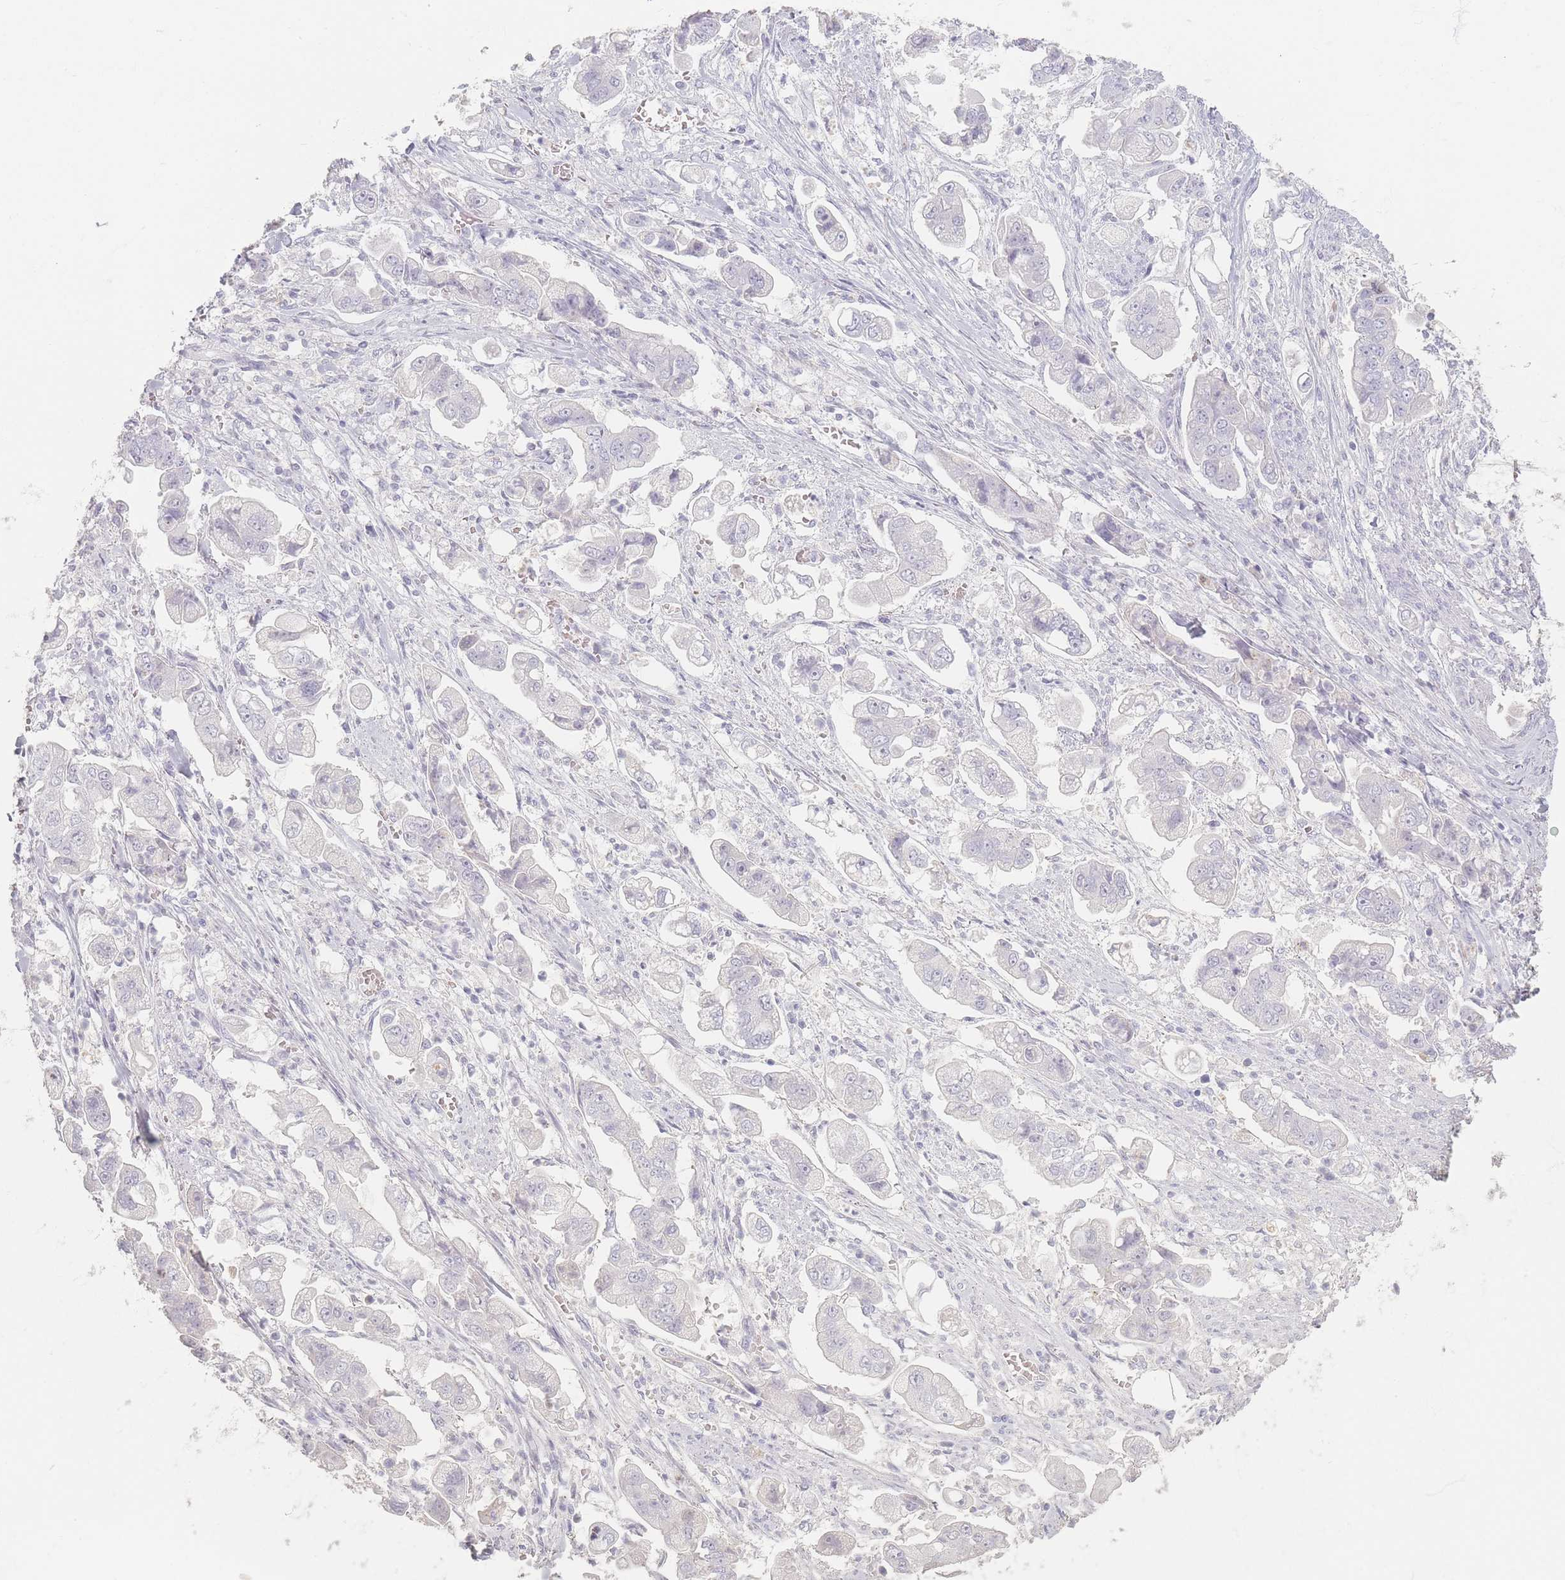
{"staining": {"intensity": "negative", "quantity": "none", "location": "none"}, "tissue": "stomach cancer", "cell_type": "Tumor cells", "image_type": "cancer", "snomed": [{"axis": "morphology", "description": "Adenocarcinoma, NOS"}, {"axis": "topography", "description": "Stomach"}], "caption": "The photomicrograph reveals no staining of tumor cells in stomach cancer (adenocarcinoma).", "gene": "HELZ2", "patient": {"sex": "male", "age": 62}}